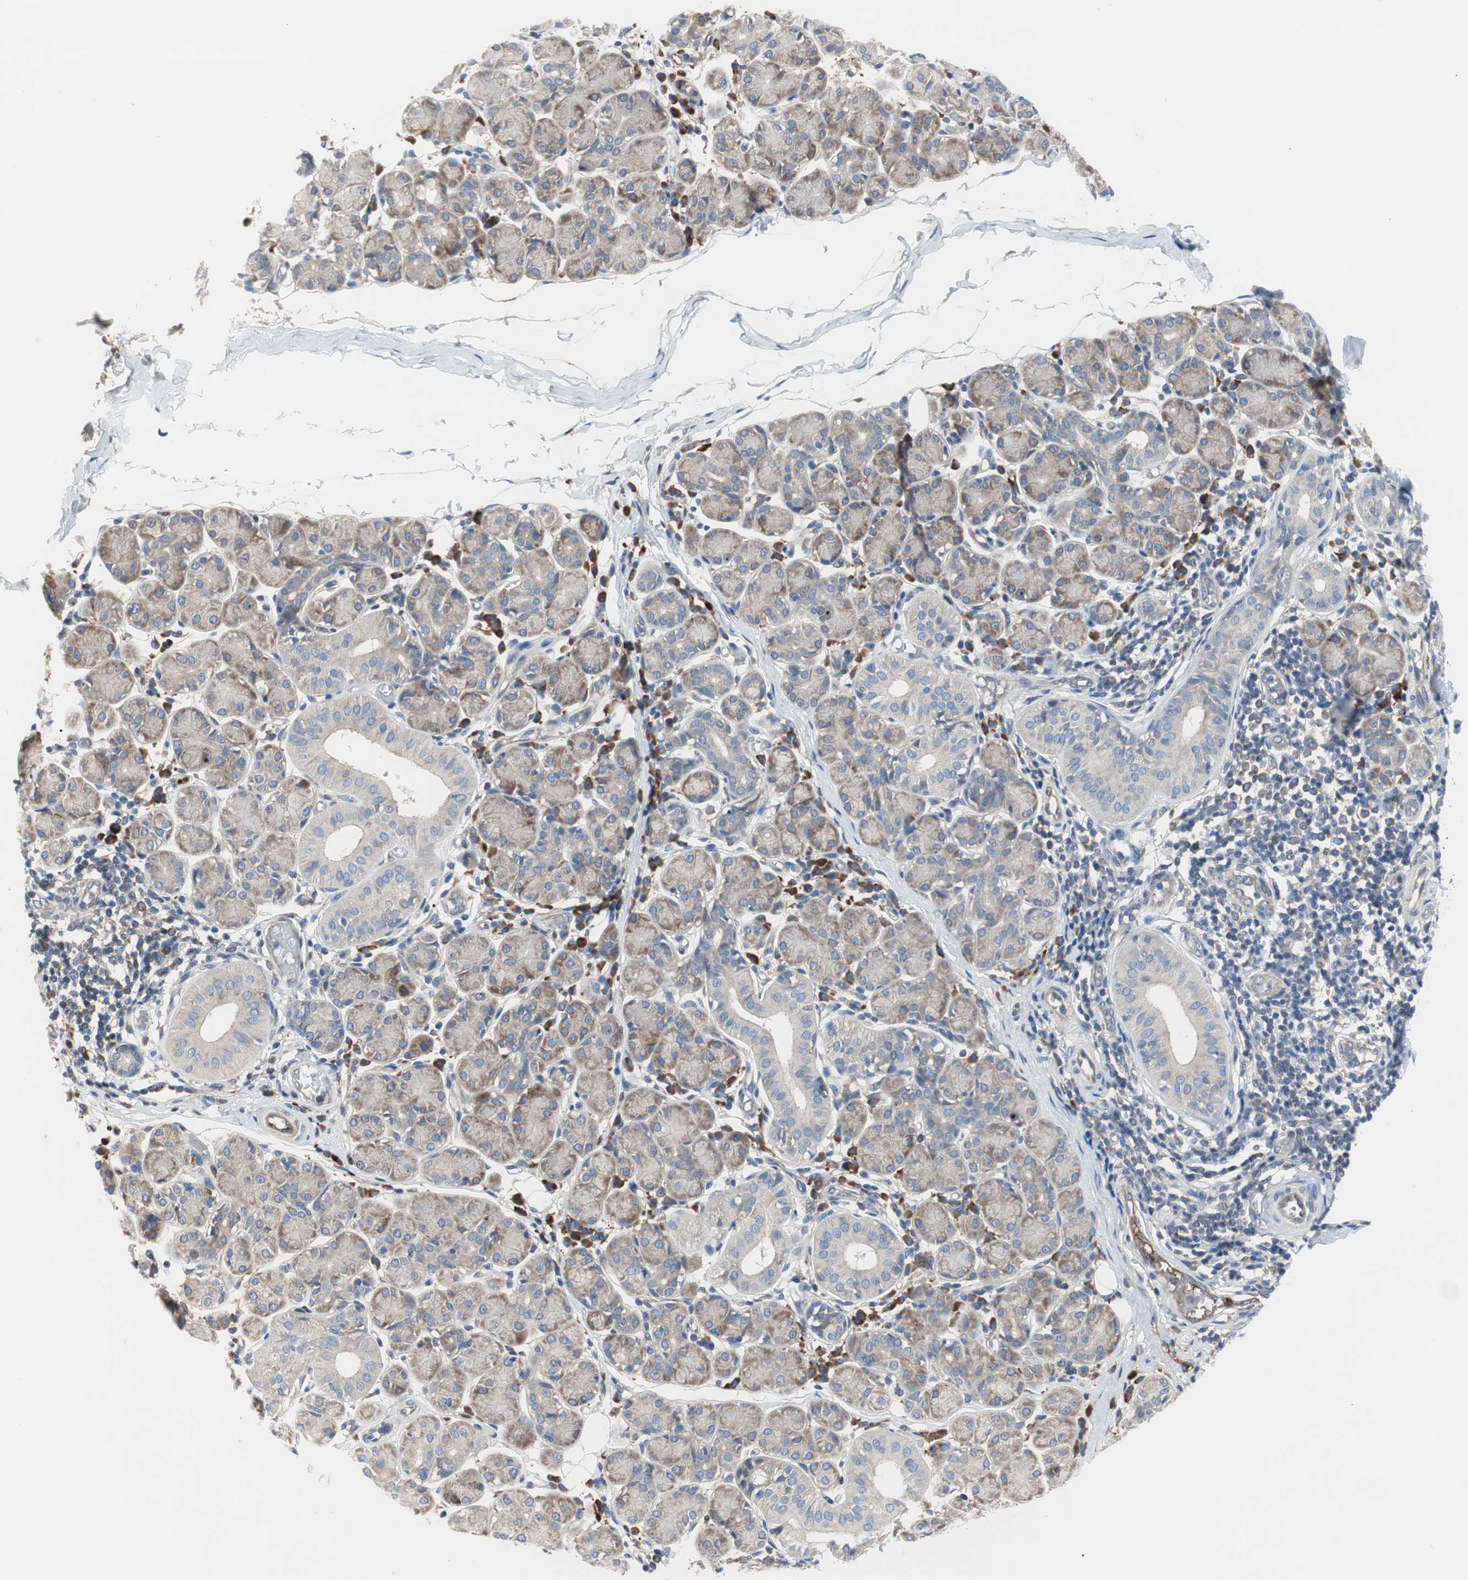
{"staining": {"intensity": "weak", "quantity": ">75%", "location": "cytoplasmic/membranous"}, "tissue": "salivary gland", "cell_type": "Glandular cells", "image_type": "normal", "snomed": [{"axis": "morphology", "description": "Normal tissue, NOS"}, {"axis": "morphology", "description": "Inflammation, NOS"}, {"axis": "topography", "description": "Lymph node"}, {"axis": "topography", "description": "Salivary gland"}], "caption": "Immunohistochemical staining of unremarkable salivary gland exhibits low levels of weak cytoplasmic/membranous staining in about >75% of glandular cells.", "gene": "KANSL1", "patient": {"sex": "male", "age": 3}}